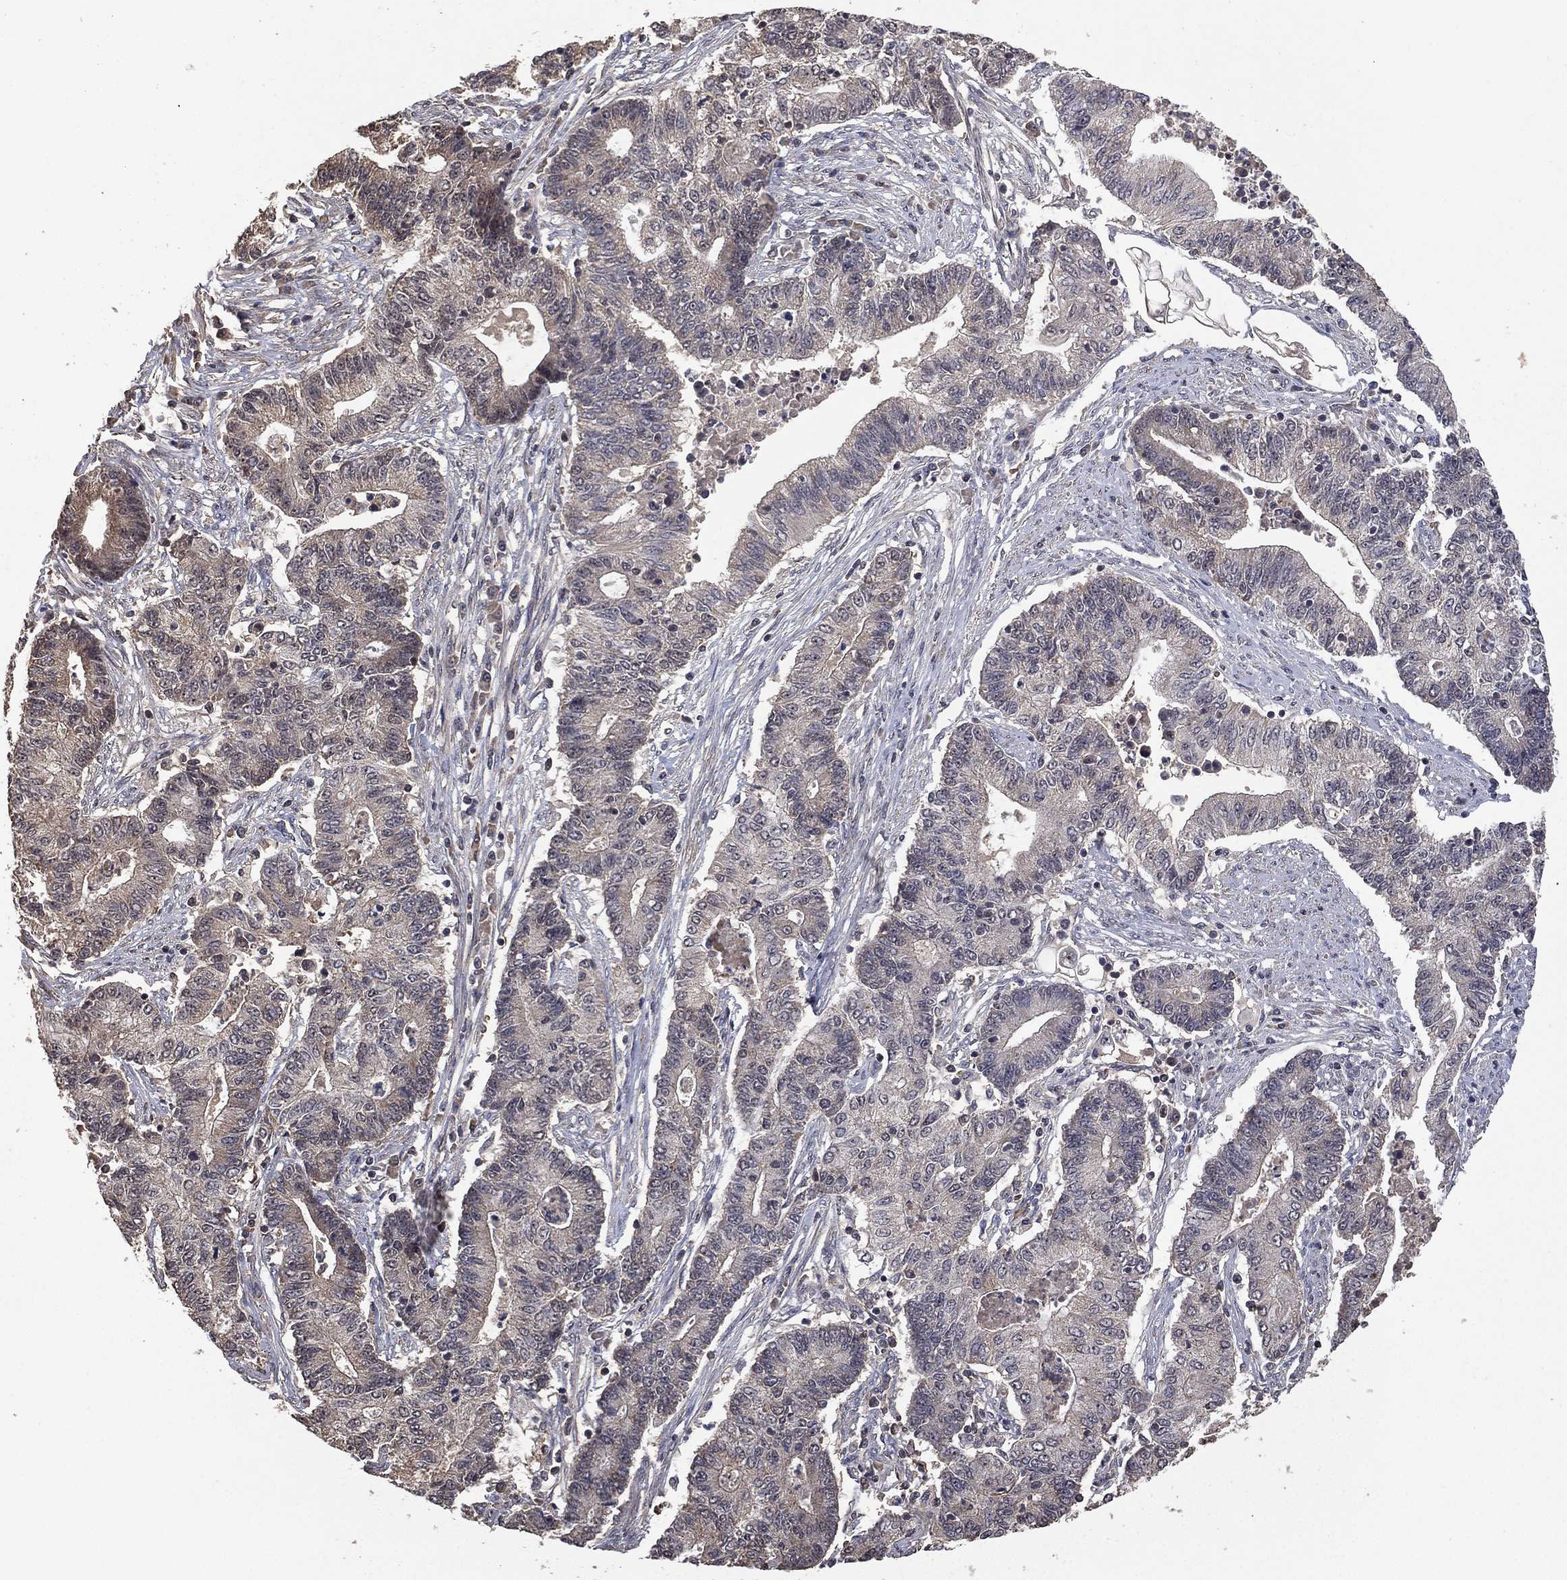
{"staining": {"intensity": "negative", "quantity": "none", "location": "none"}, "tissue": "endometrial cancer", "cell_type": "Tumor cells", "image_type": "cancer", "snomed": [{"axis": "morphology", "description": "Adenocarcinoma, NOS"}, {"axis": "topography", "description": "Uterus"}, {"axis": "topography", "description": "Endometrium"}], "caption": "This is an IHC histopathology image of human endometrial adenocarcinoma. There is no expression in tumor cells.", "gene": "NELFCD", "patient": {"sex": "female", "age": 54}}